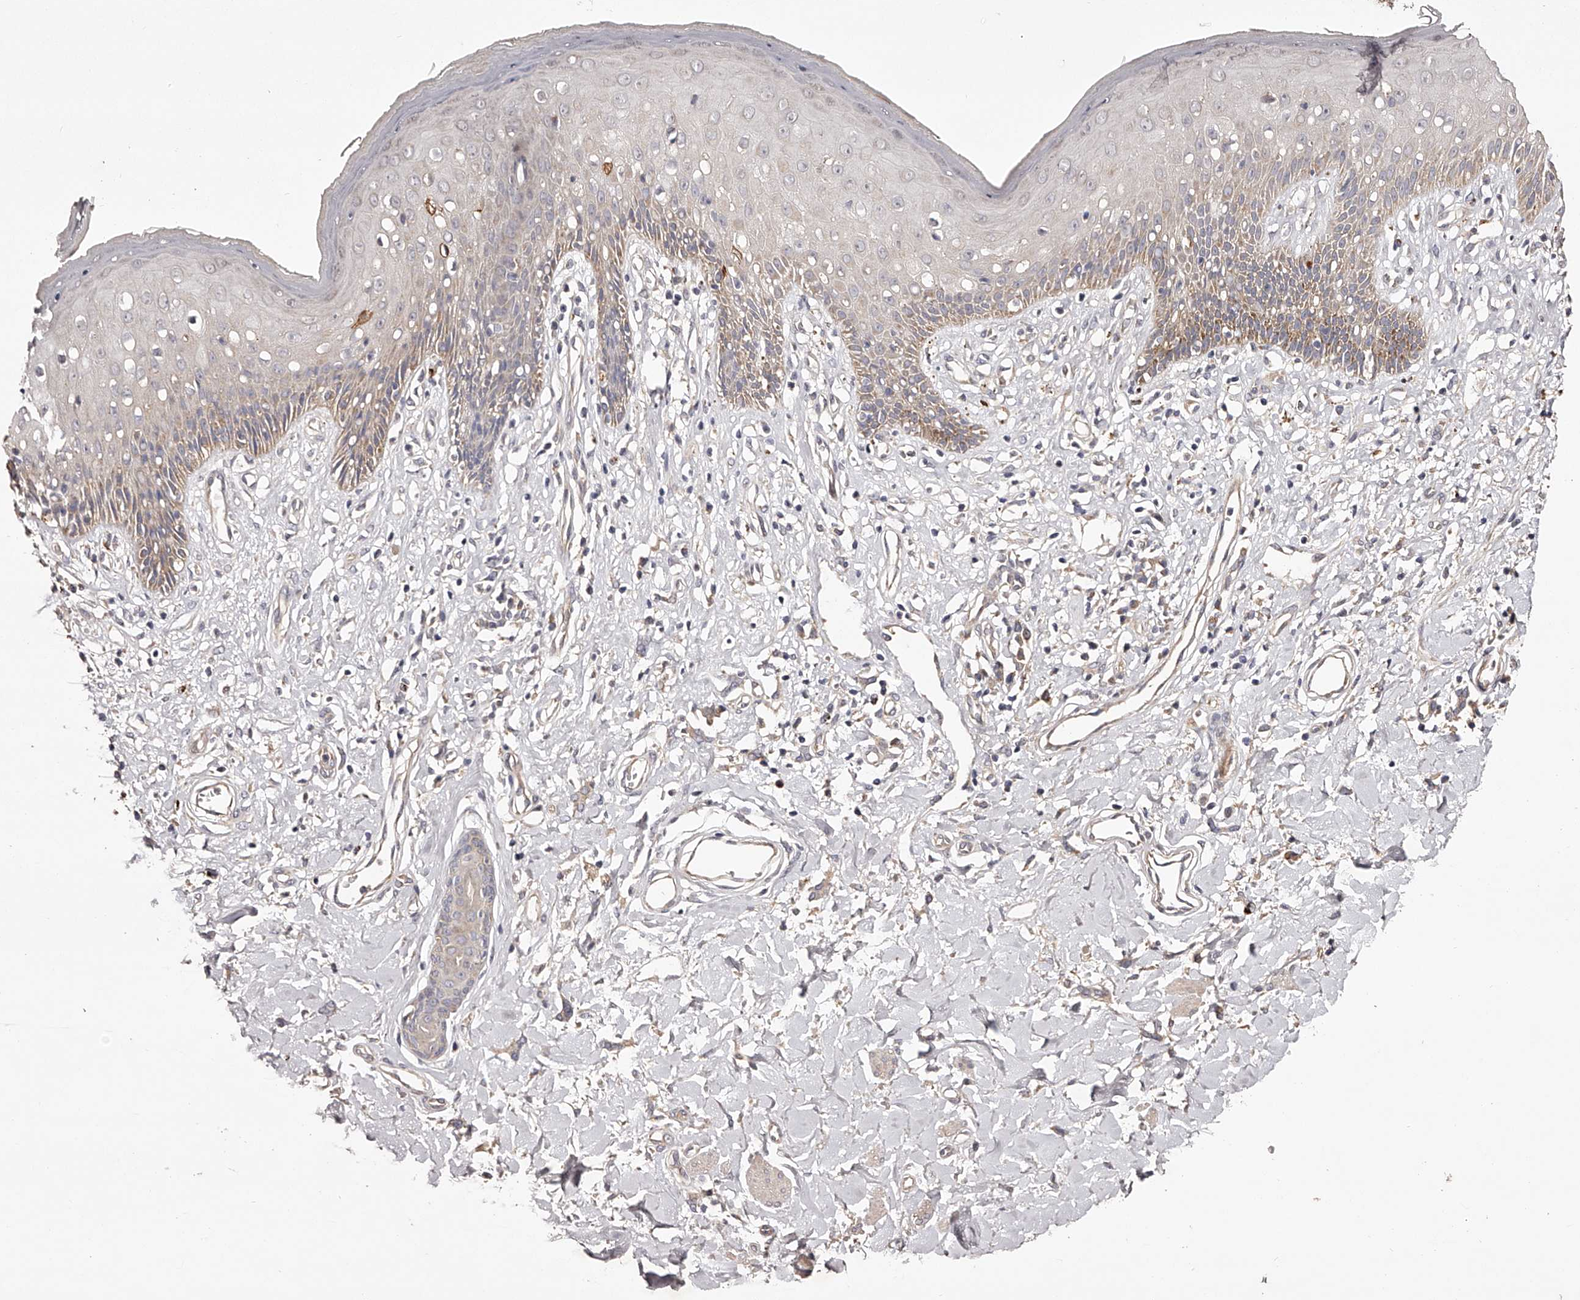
{"staining": {"intensity": "moderate", "quantity": "<25%", "location": "cytoplasmic/membranous"}, "tissue": "skin", "cell_type": "Epidermal cells", "image_type": "normal", "snomed": [{"axis": "morphology", "description": "Normal tissue, NOS"}, {"axis": "morphology", "description": "Squamous cell carcinoma, NOS"}, {"axis": "topography", "description": "Vulva"}], "caption": "This histopathology image displays unremarkable skin stained with immunohistochemistry to label a protein in brown. The cytoplasmic/membranous of epidermal cells show moderate positivity for the protein. Nuclei are counter-stained blue.", "gene": "ODF2L", "patient": {"sex": "female", "age": 85}}